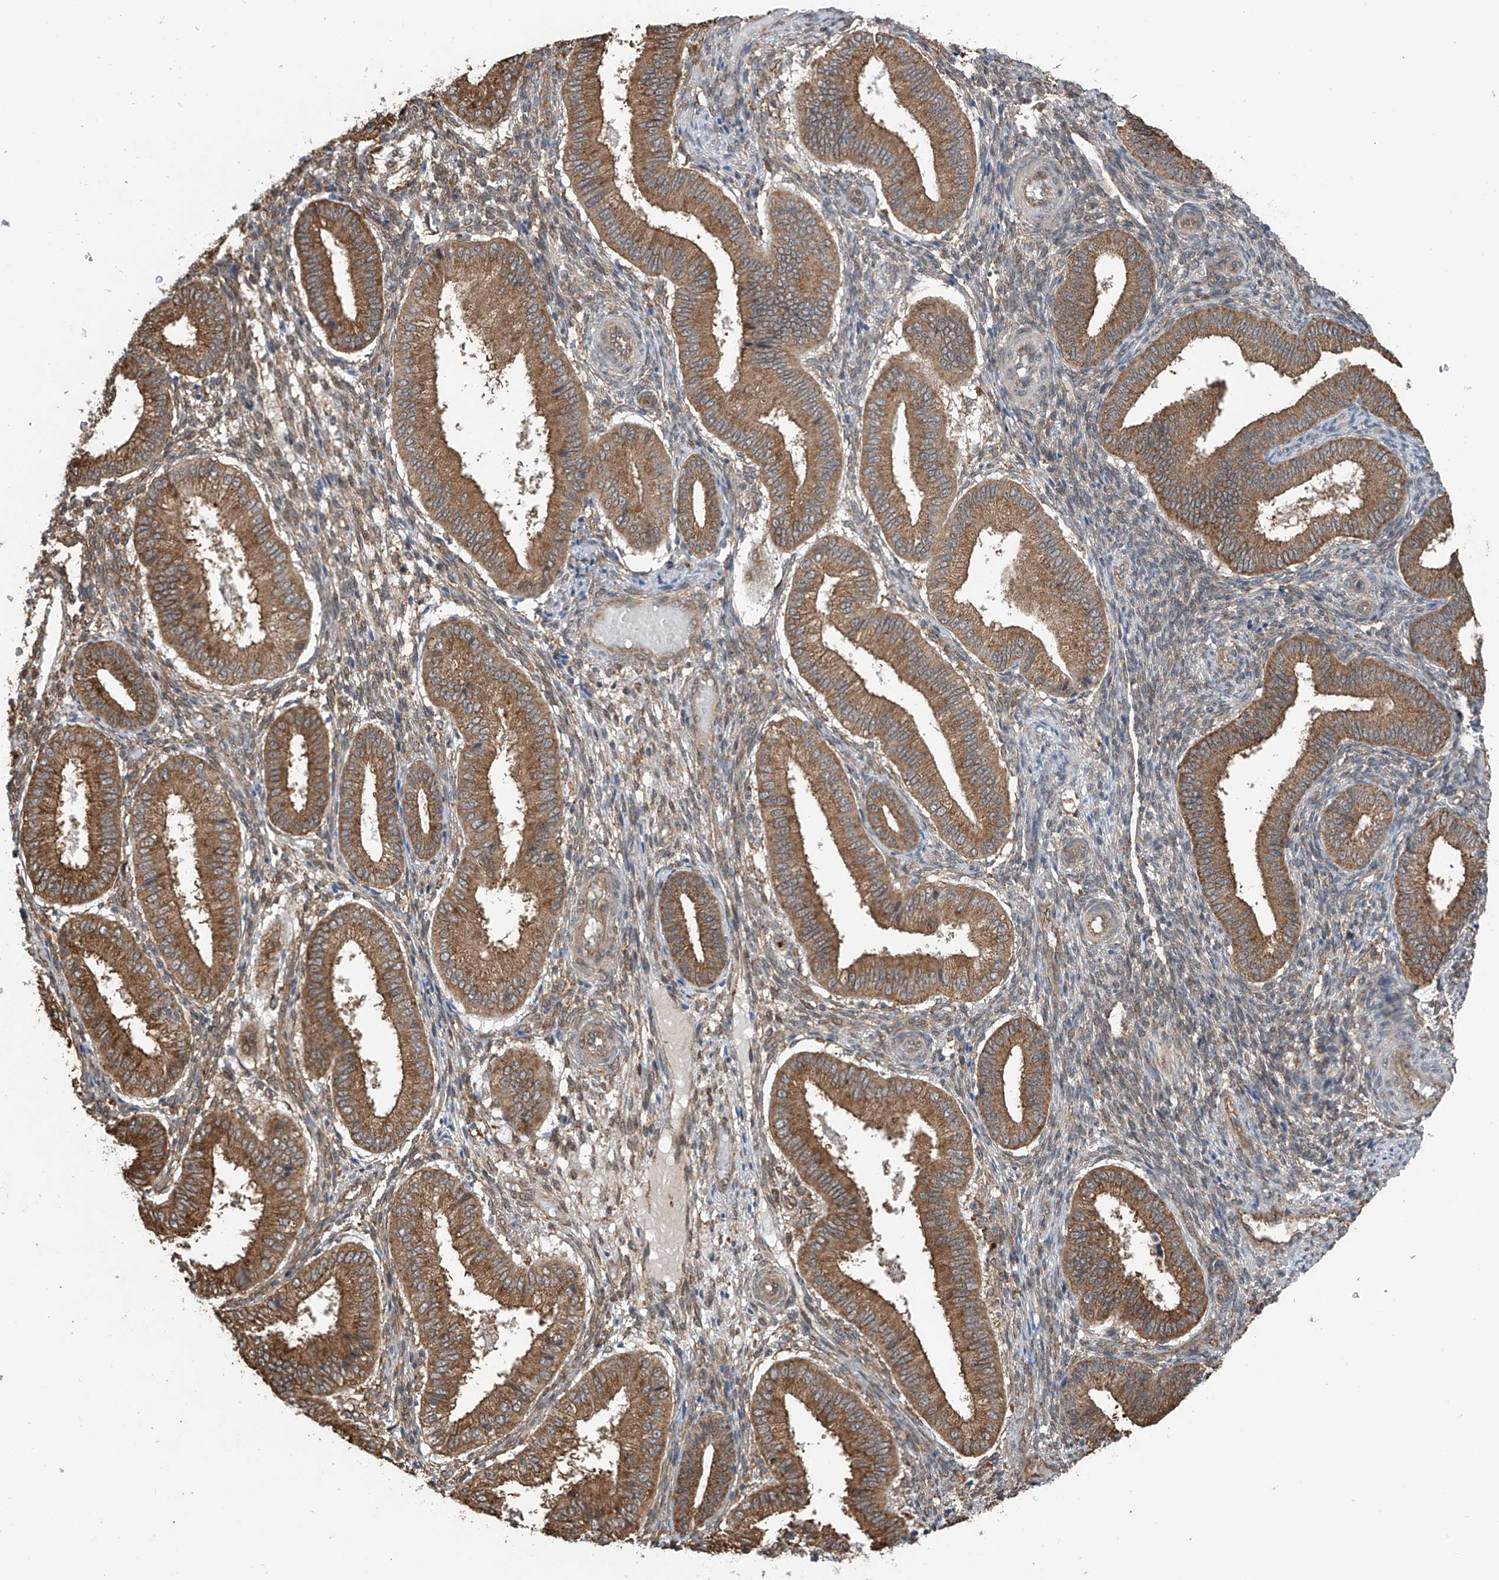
{"staining": {"intensity": "weak", "quantity": "25%-75%", "location": "cytoplasmic/membranous"}, "tissue": "endometrium", "cell_type": "Cells in endometrial stroma", "image_type": "normal", "snomed": [{"axis": "morphology", "description": "Normal tissue, NOS"}, {"axis": "topography", "description": "Endometrium"}], "caption": "Protein staining of benign endometrium displays weak cytoplasmic/membranous staining in approximately 25%-75% of cells in endometrial stroma.", "gene": "ZNF189", "patient": {"sex": "female", "age": 39}}